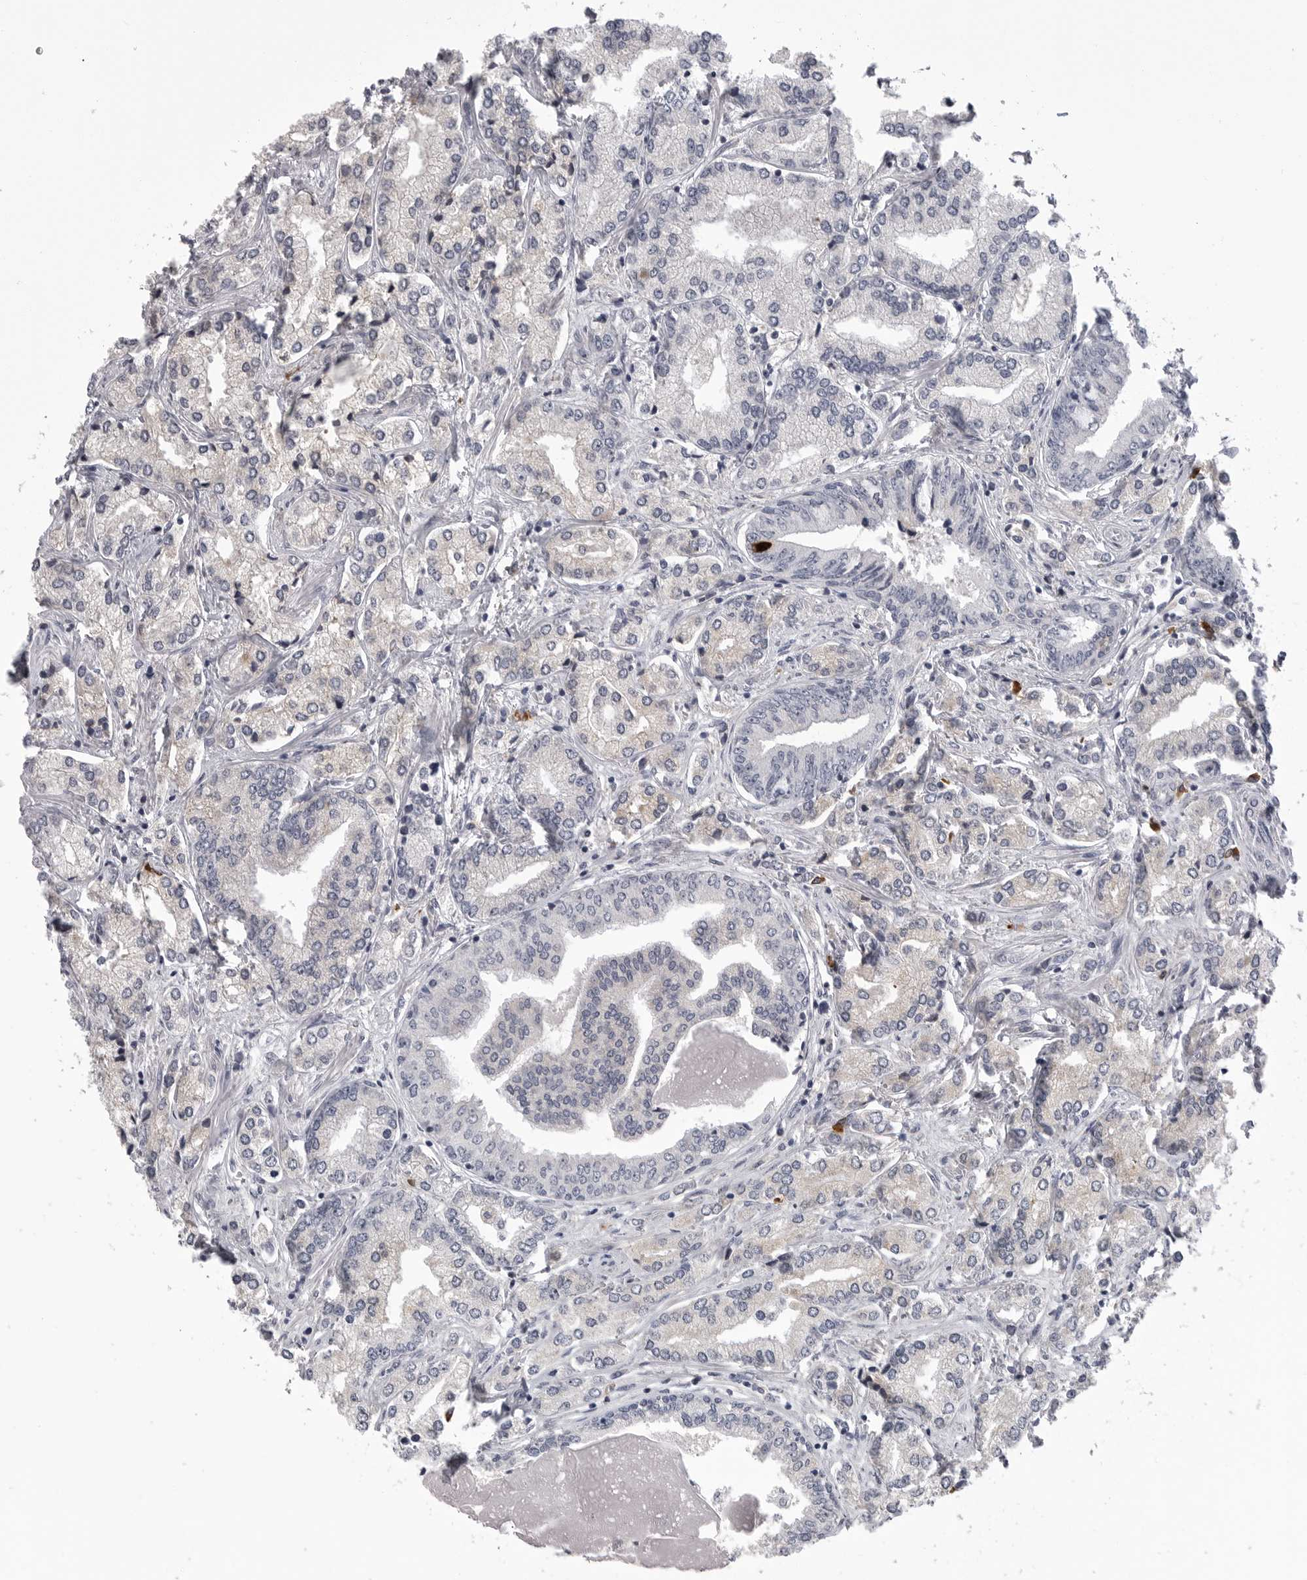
{"staining": {"intensity": "negative", "quantity": "none", "location": "none"}, "tissue": "prostate cancer", "cell_type": "Tumor cells", "image_type": "cancer", "snomed": [{"axis": "morphology", "description": "Adenocarcinoma, High grade"}, {"axis": "topography", "description": "Prostate"}], "caption": "High-grade adenocarcinoma (prostate) was stained to show a protein in brown. There is no significant expression in tumor cells. (DAB immunohistochemistry visualized using brightfield microscopy, high magnification).", "gene": "FKBP2", "patient": {"sex": "male", "age": 66}}